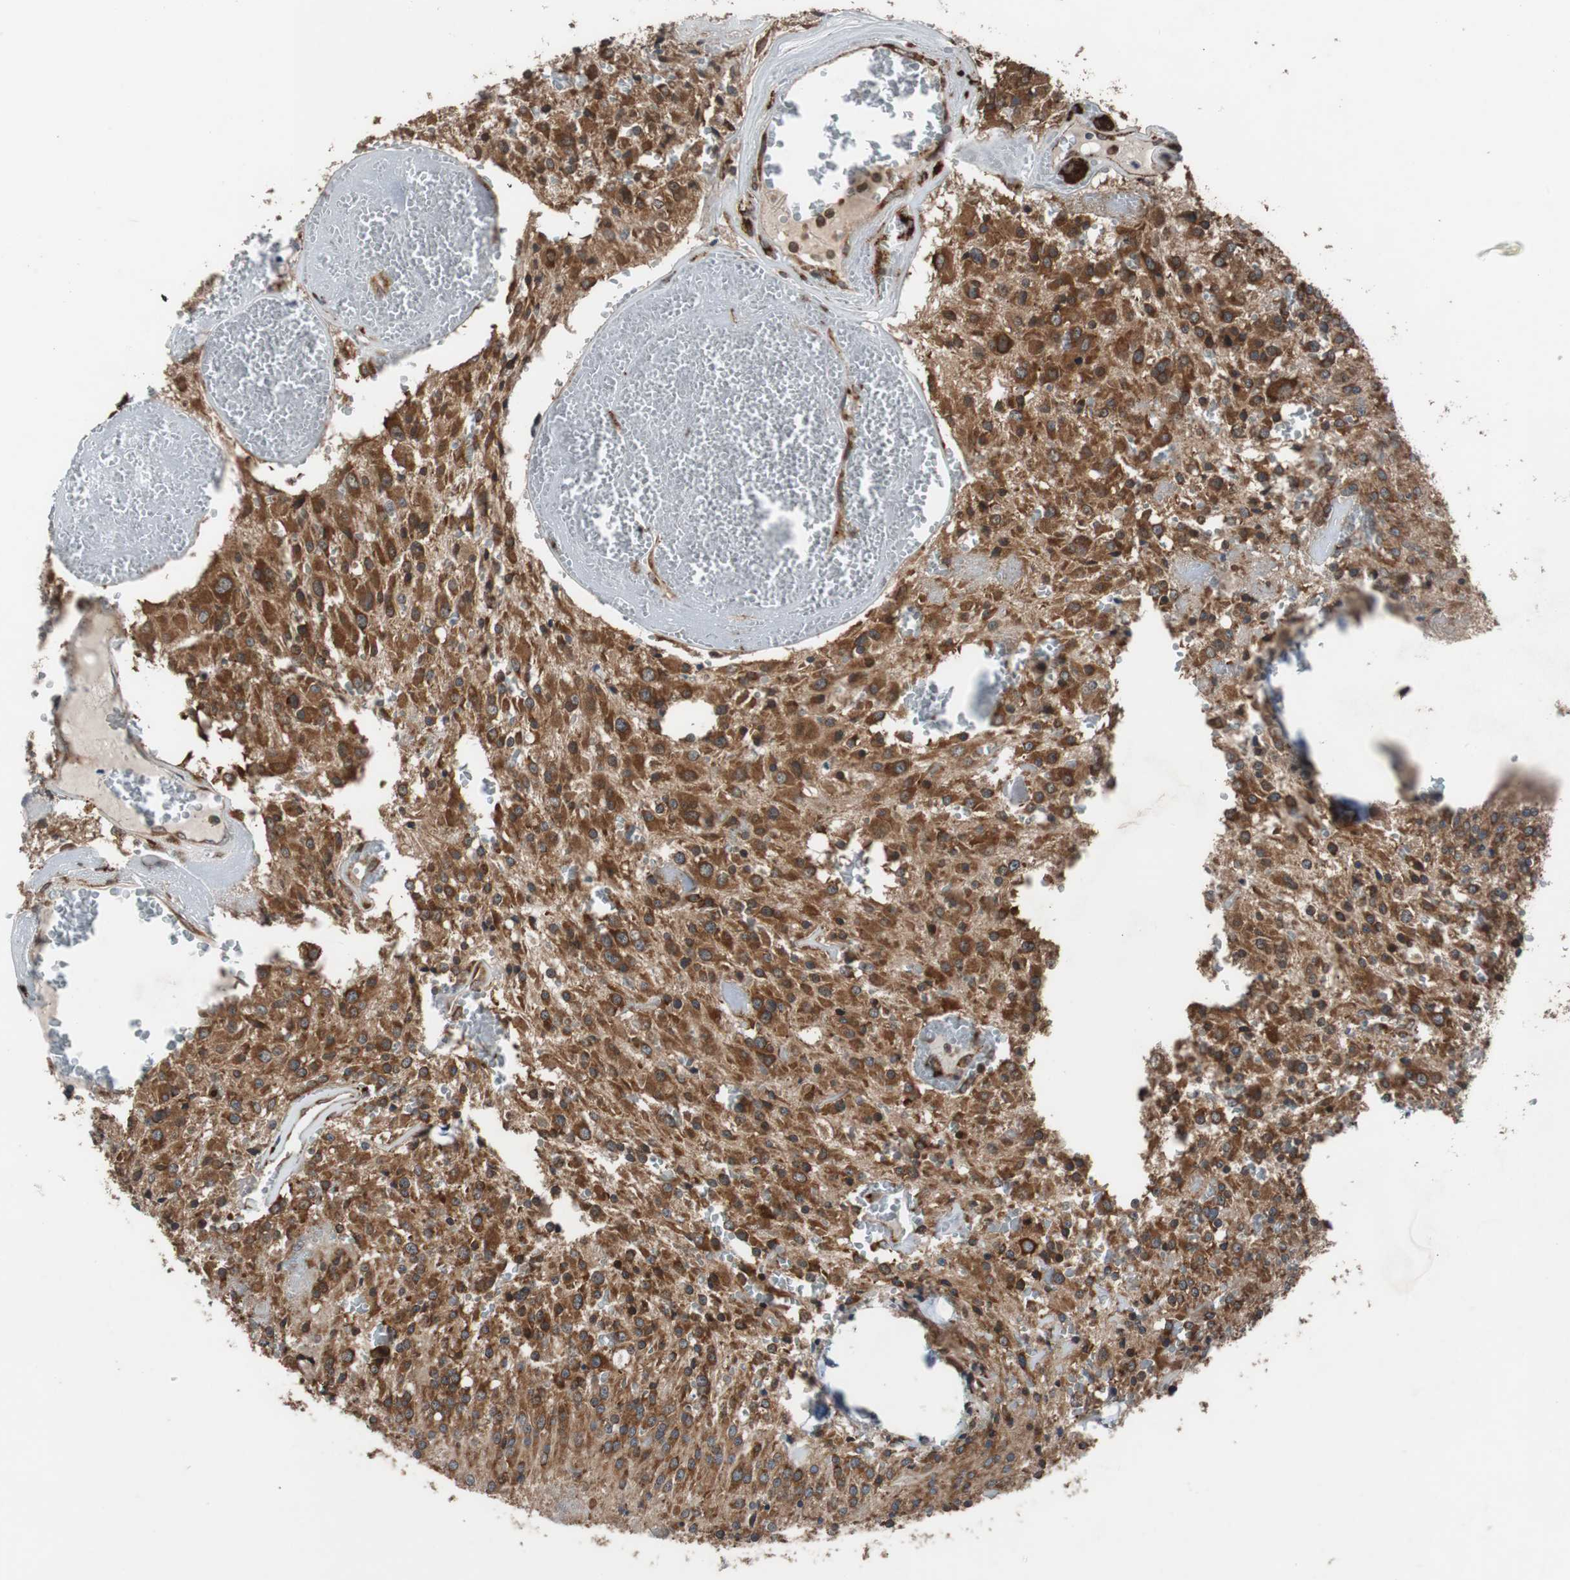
{"staining": {"intensity": "strong", "quantity": ">75%", "location": "cytoplasmic/membranous"}, "tissue": "glioma", "cell_type": "Tumor cells", "image_type": "cancer", "snomed": [{"axis": "morphology", "description": "Glioma, malignant, Low grade"}, {"axis": "topography", "description": "Brain"}], "caption": "Immunohistochemistry (IHC) micrograph of neoplastic tissue: malignant glioma (low-grade) stained using immunohistochemistry (IHC) reveals high levels of strong protein expression localized specifically in the cytoplasmic/membranous of tumor cells, appearing as a cytoplasmic/membranous brown color.", "gene": "USP10", "patient": {"sex": "male", "age": 58}}